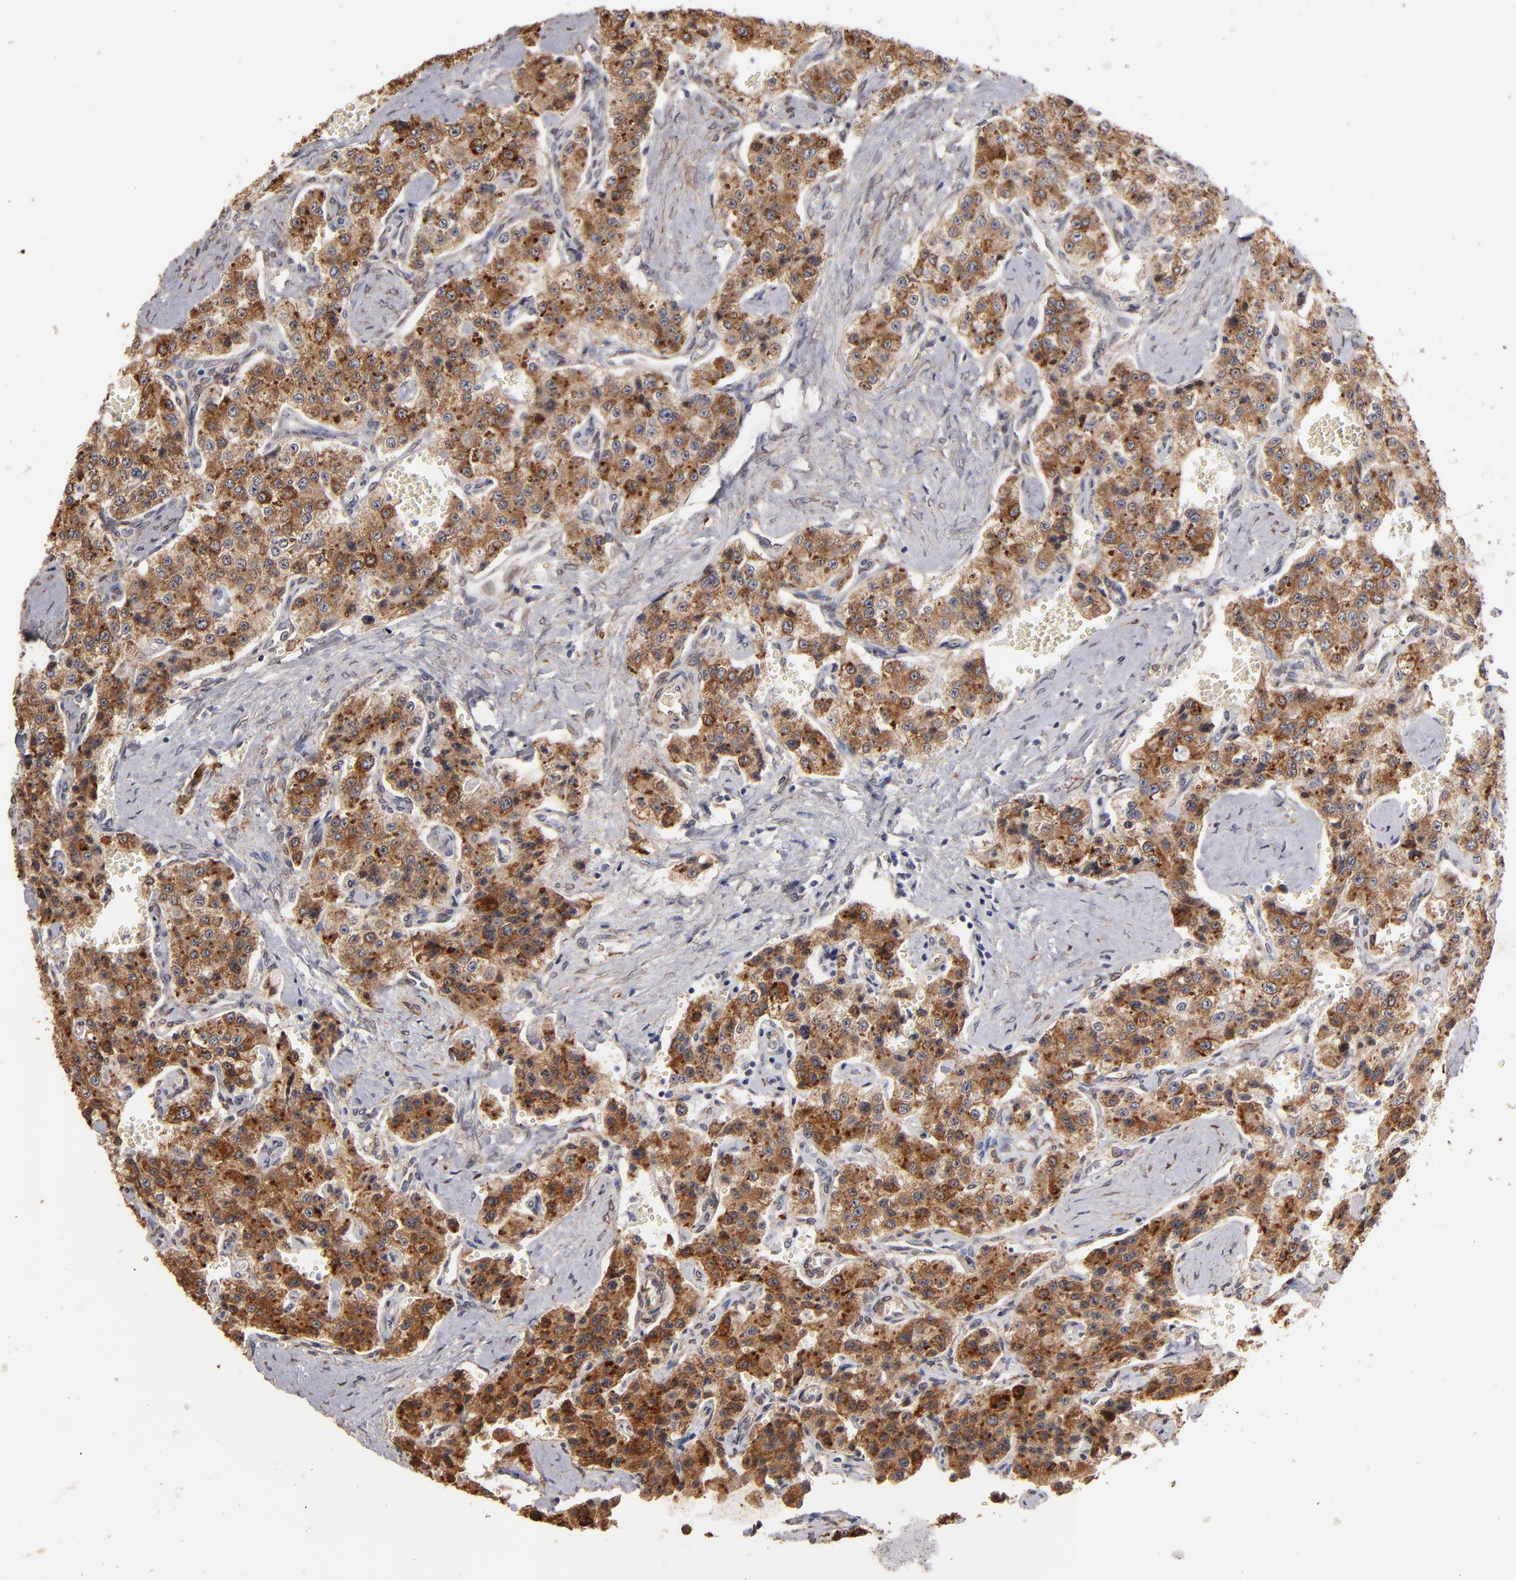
{"staining": {"intensity": "moderate", "quantity": ">75%", "location": "cytoplasmic/membranous"}, "tissue": "carcinoid", "cell_type": "Tumor cells", "image_type": "cancer", "snomed": [{"axis": "morphology", "description": "Carcinoid, malignant, NOS"}, {"axis": "topography", "description": "Small intestine"}], "caption": "Immunohistochemistry (DAB (3,3'-diaminobenzidine)) staining of carcinoid (malignant) exhibits moderate cytoplasmic/membranous protein expression in approximately >75% of tumor cells.", "gene": "PGRMC1", "patient": {"sex": "male", "age": 52}}